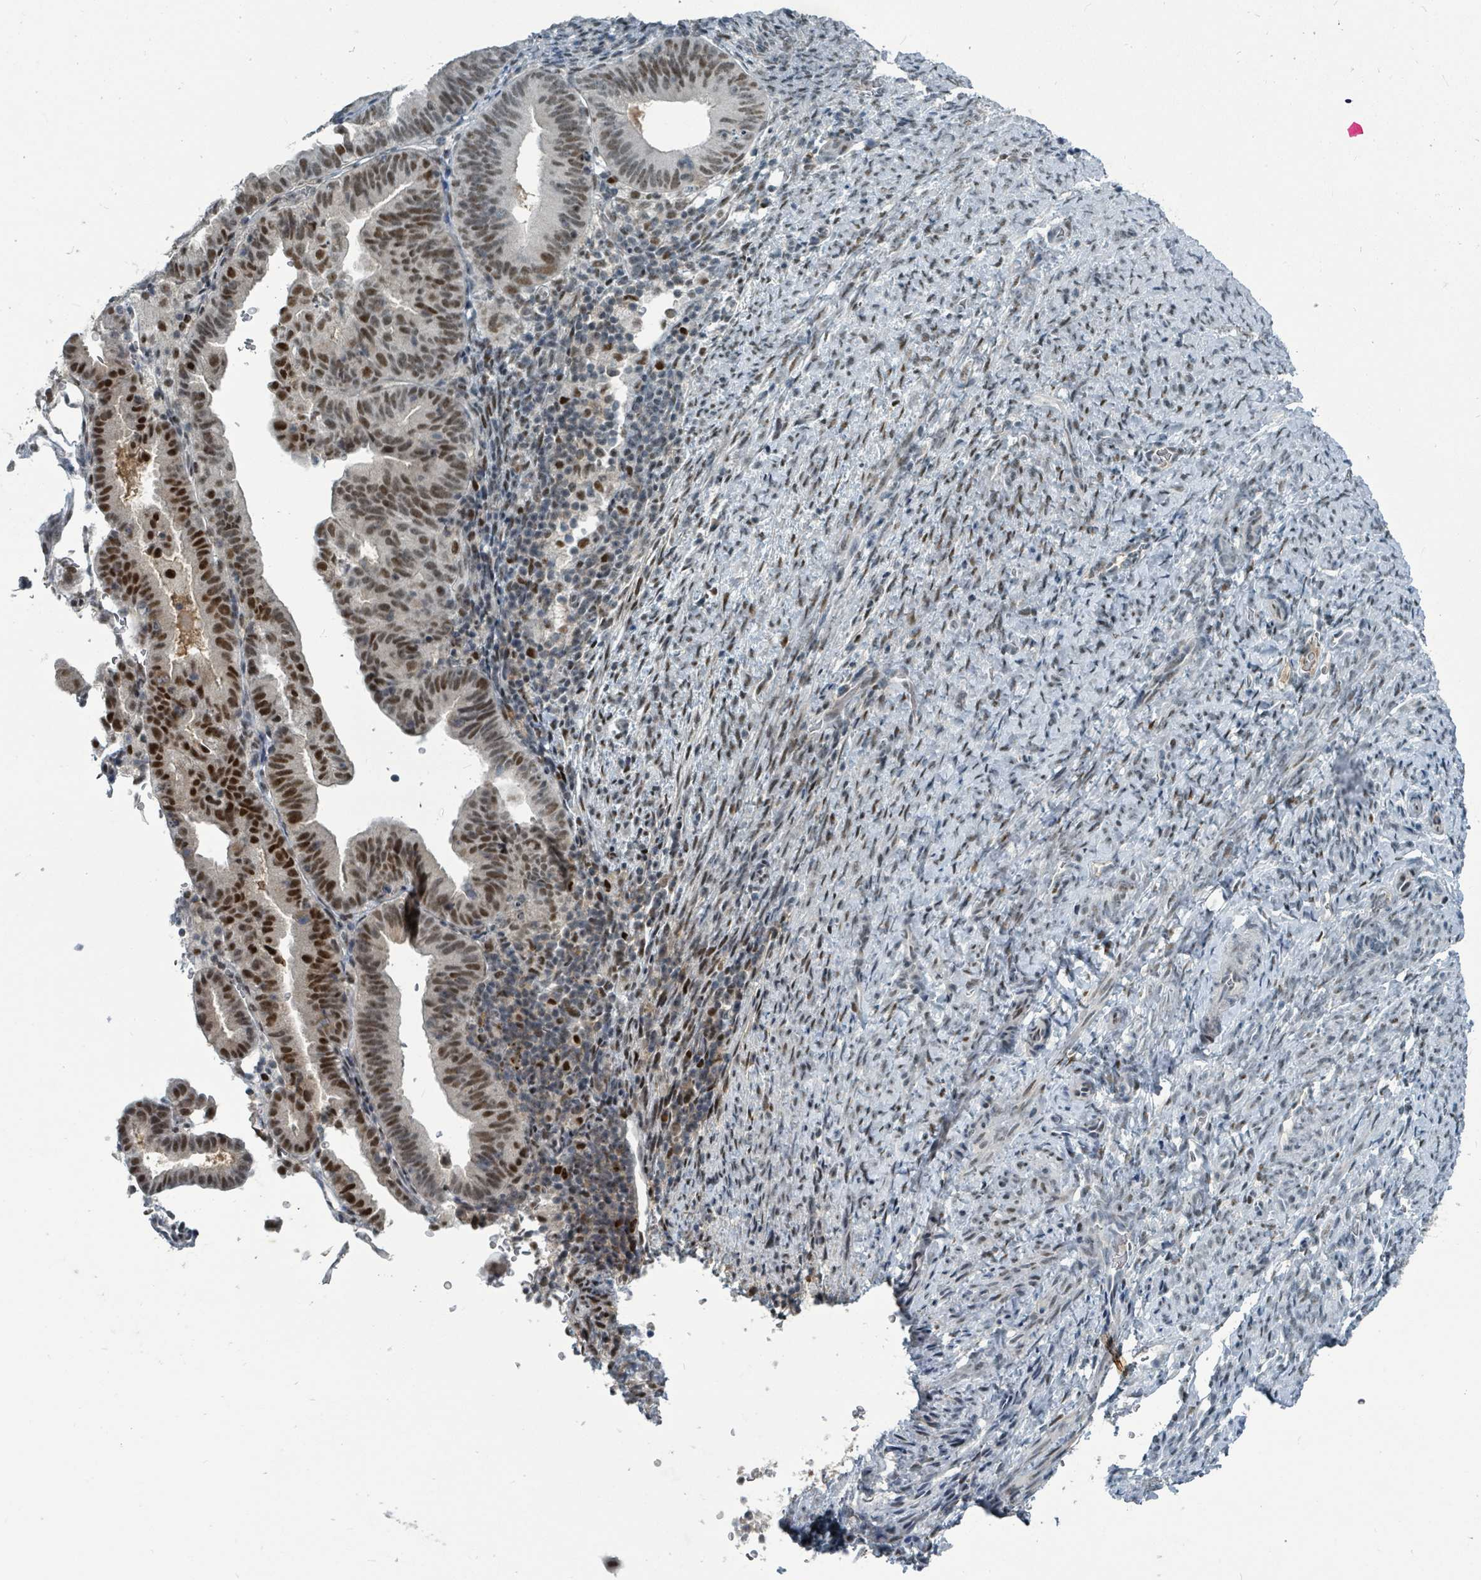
{"staining": {"intensity": "moderate", "quantity": ">75%", "location": "nuclear"}, "tissue": "endometrial cancer", "cell_type": "Tumor cells", "image_type": "cancer", "snomed": [{"axis": "morphology", "description": "Adenocarcinoma, NOS"}, {"axis": "topography", "description": "Endometrium"}], "caption": "Immunohistochemistry photomicrograph of human adenocarcinoma (endometrial) stained for a protein (brown), which displays medium levels of moderate nuclear positivity in approximately >75% of tumor cells.", "gene": "UCK1", "patient": {"sex": "female", "age": 70}}